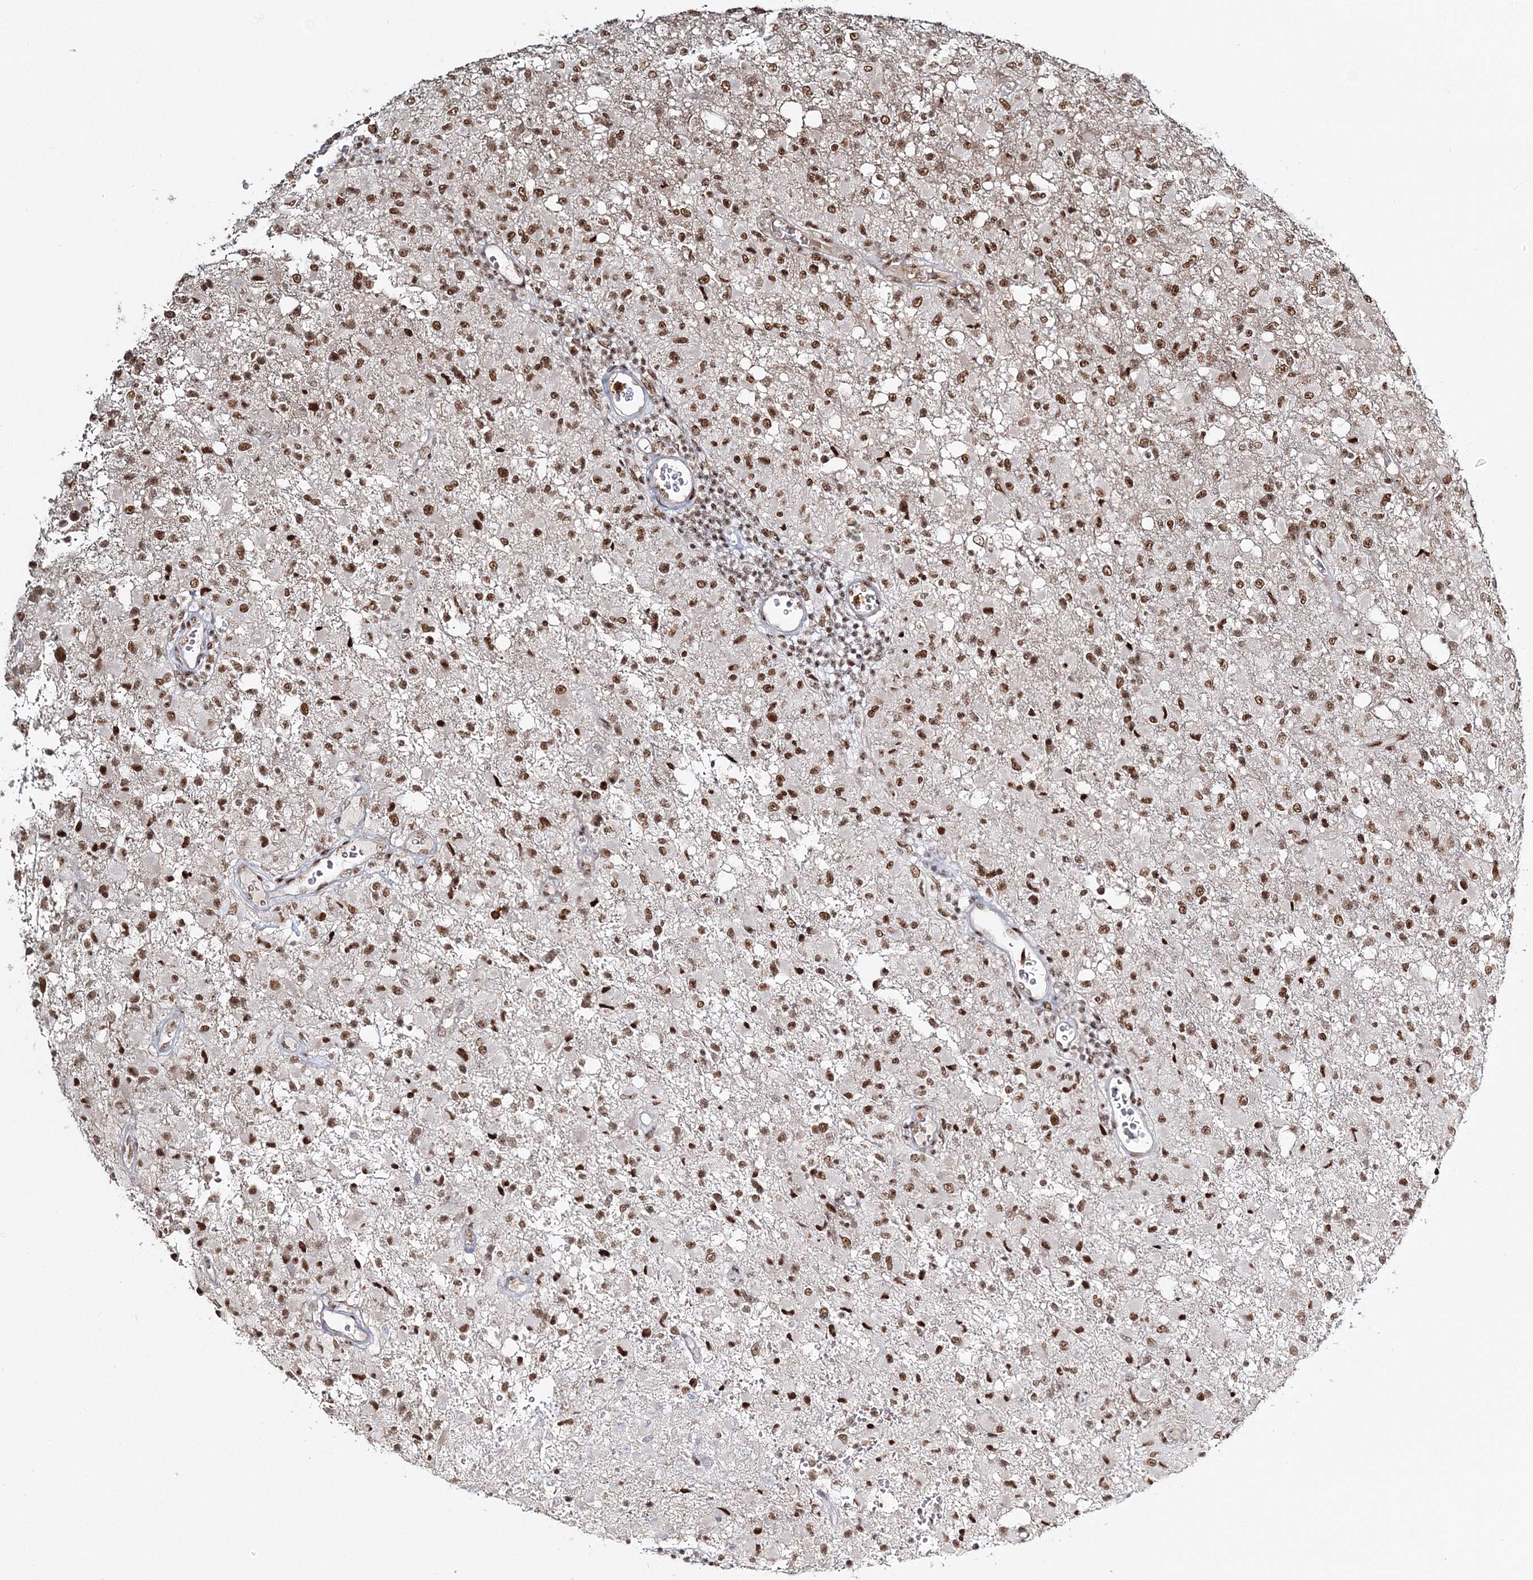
{"staining": {"intensity": "moderate", "quantity": ">75%", "location": "nuclear"}, "tissue": "glioma", "cell_type": "Tumor cells", "image_type": "cancer", "snomed": [{"axis": "morphology", "description": "Glioma, malignant, High grade"}, {"axis": "topography", "description": "Brain"}], "caption": "Protein expression by IHC exhibits moderate nuclear positivity in about >75% of tumor cells in glioma.", "gene": "QRICH1", "patient": {"sex": "female", "age": 57}}